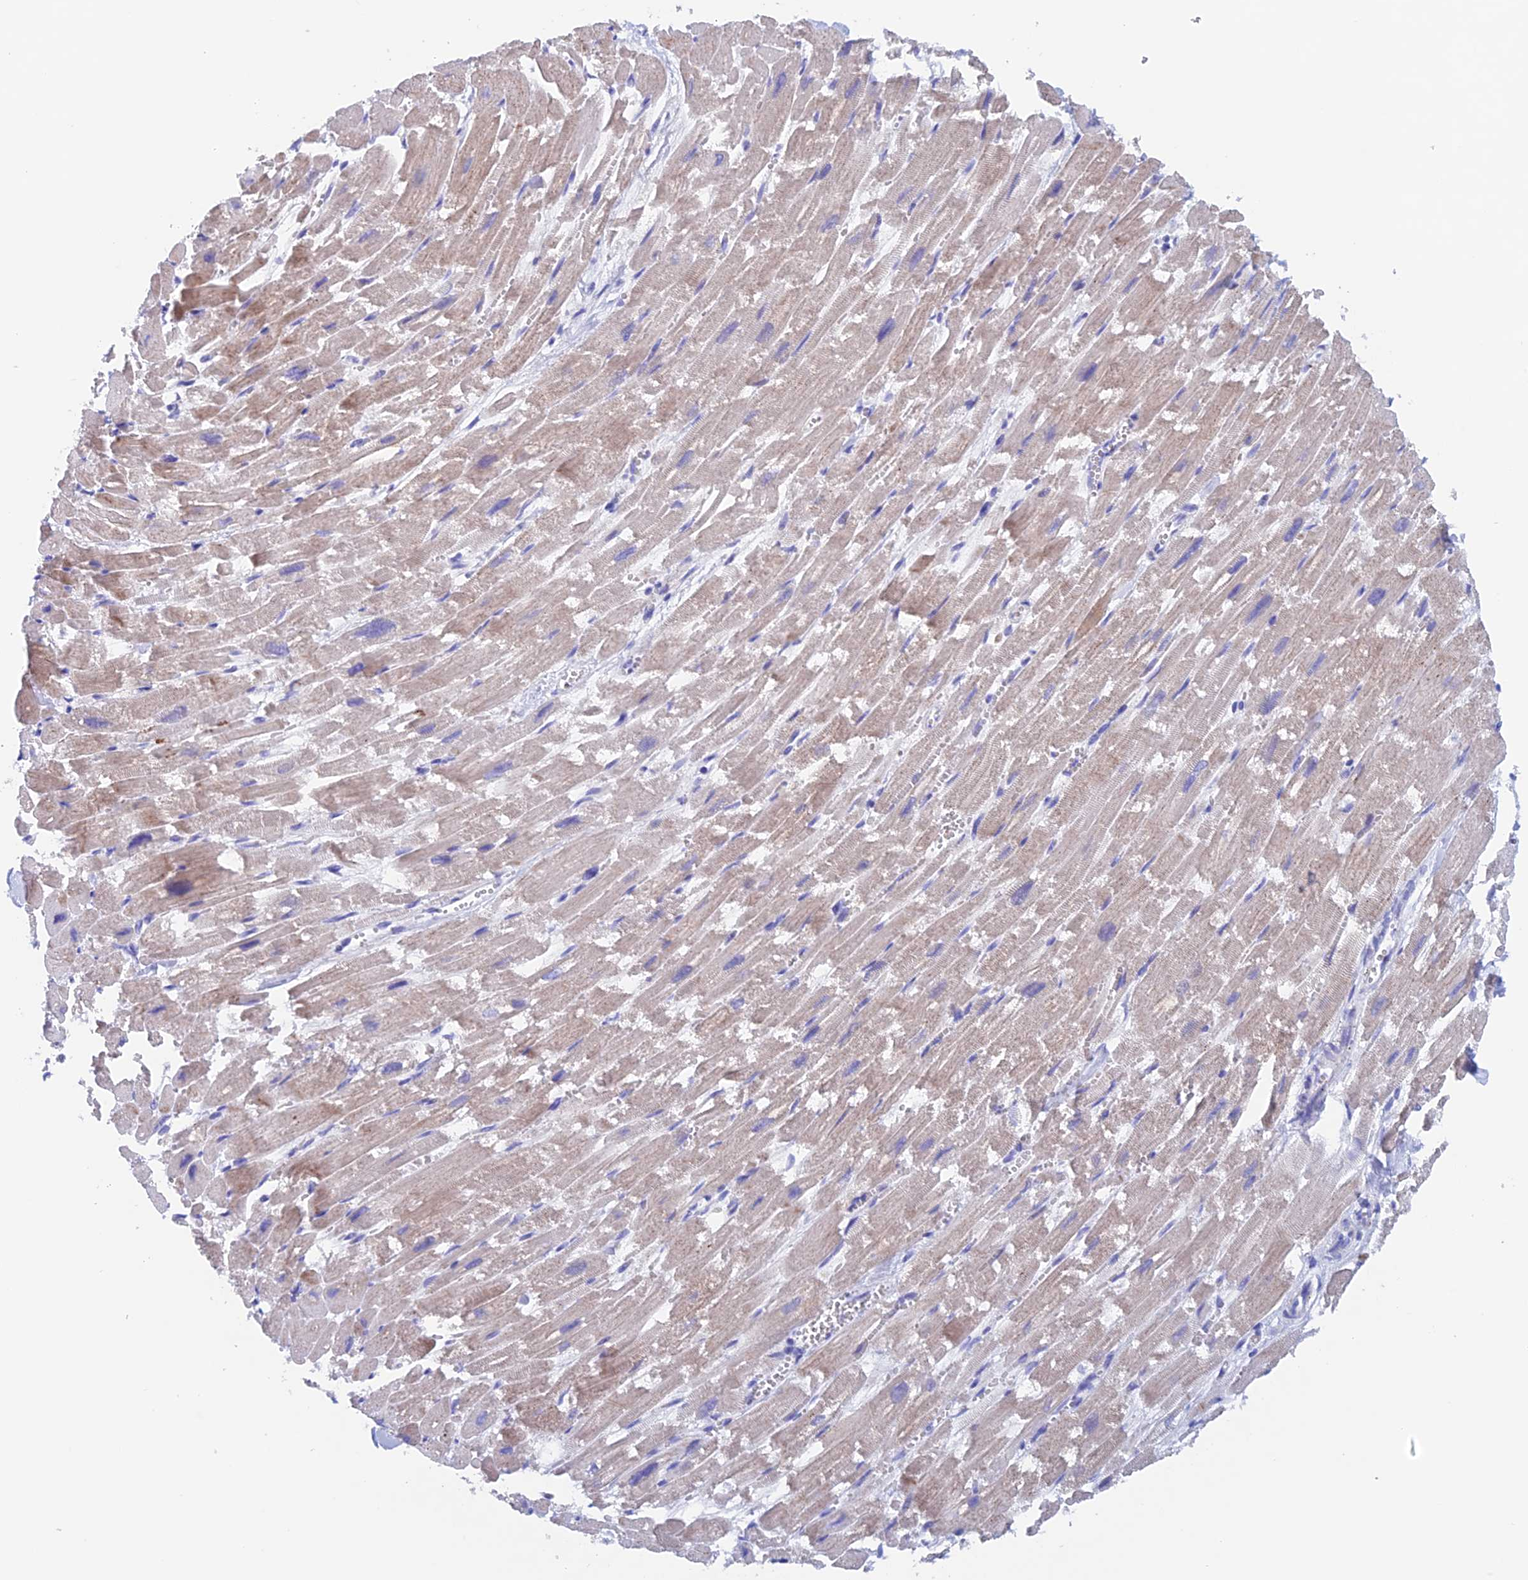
{"staining": {"intensity": "weak", "quantity": "<25%", "location": "cytoplasmic/membranous"}, "tissue": "heart muscle", "cell_type": "Cardiomyocytes", "image_type": "normal", "snomed": [{"axis": "morphology", "description": "Normal tissue, NOS"}, {"axis": "topography", "description": "Heart"}], "caption": "Cardiomyocytes show no significant protein staining in benign heart muscle.", "gene": "PSMC3IP", "patient": {"sex": "male", "age": 54}}